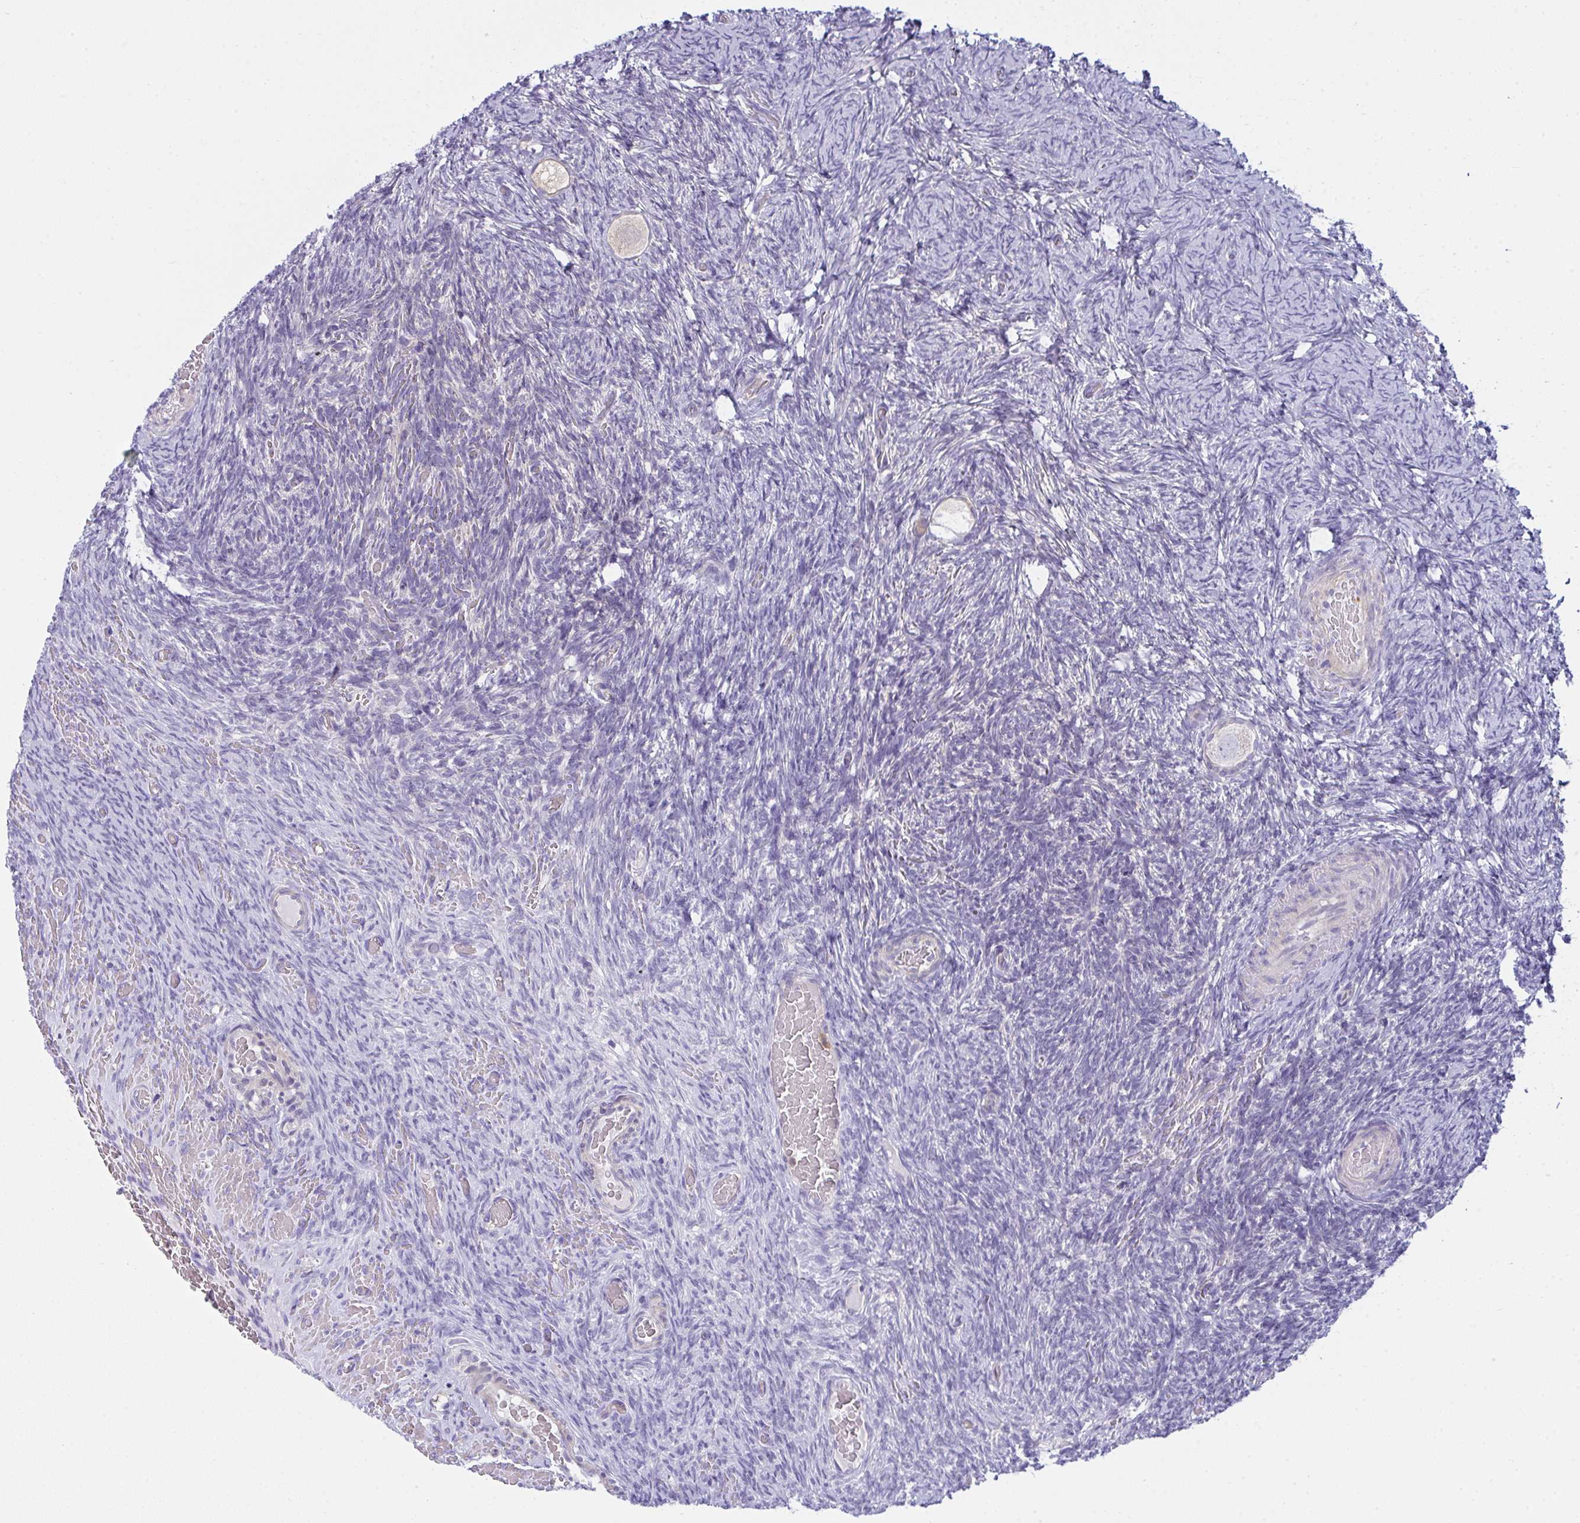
{"staining": {"intensity": "negative", "quantity": "none", "location": "none"}, "tissue": "ovary", "cell_type": "Follicle cells", "image_type": "normal", "snomed": [{"axis": "morphology", "description": "Normal tissue, NOS"}, {"axis": "topography", "description": "Ovary"}], "caption": "The immunohistochemistry micrograph has no significant positivity in follicle cells of ovary. (DAB immunohistochemistry, high magnification).", "gene": "SLC30A6", "patient": {"sex": "female", "age": 34}}